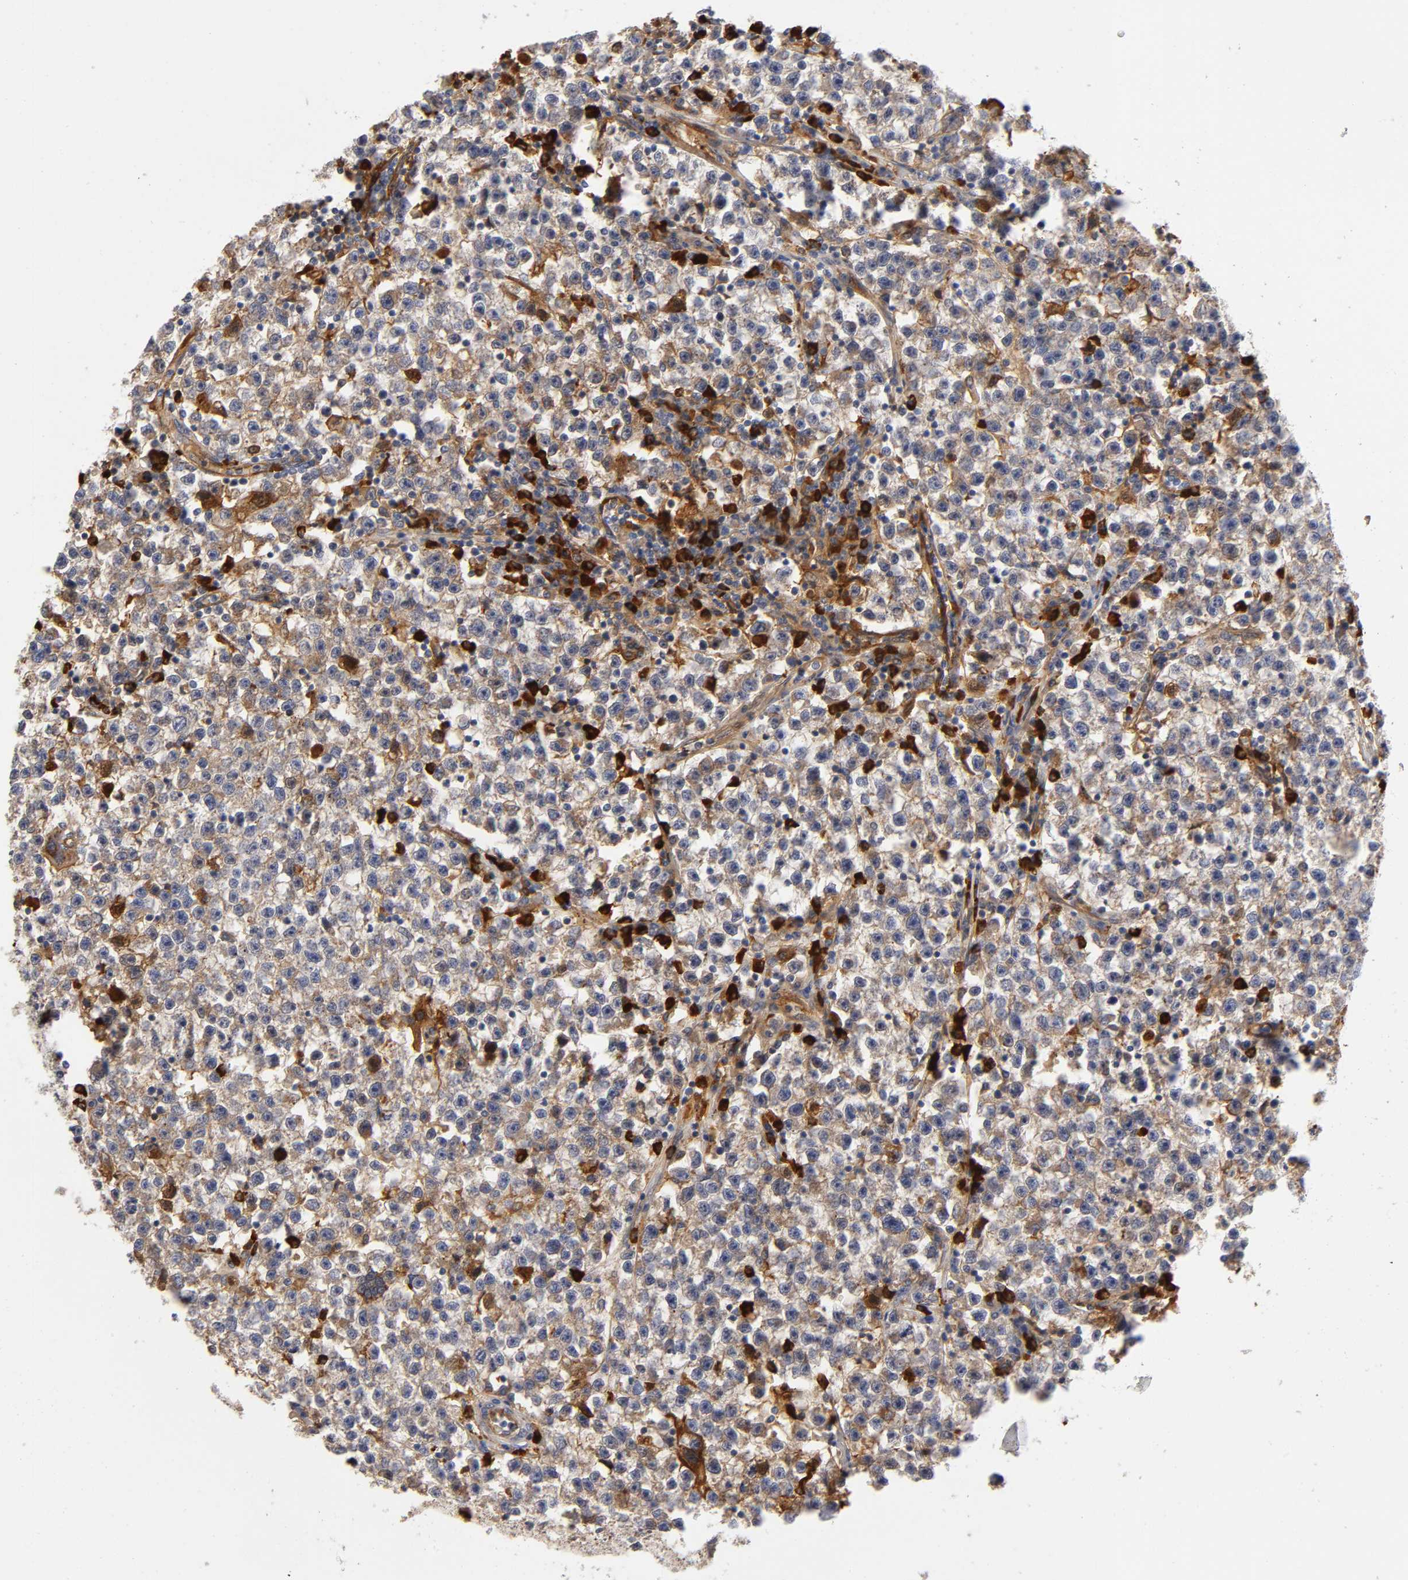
{"staining": {"intensity": "moderate", "quantity": "25%-75%", "location": "cytoplasmic/membranous"}, "tissue": "testis cancer", "cell_type": "Tumor cells", "image_type": "cancer", "snomed": [{"axis": "morphology", "description": "Seminoma, NOS"}, {"axis": "topography", "description": "Testis"}], "caption": "Testis seminoma stained with DAB immunohistochemistry displays medium levels of moderate cytoplasmic/membranous expression in approximately 25%-75% of tumor cells.", "gene": "NOVA1", "patient": {"sex": "male", "age": 22}}